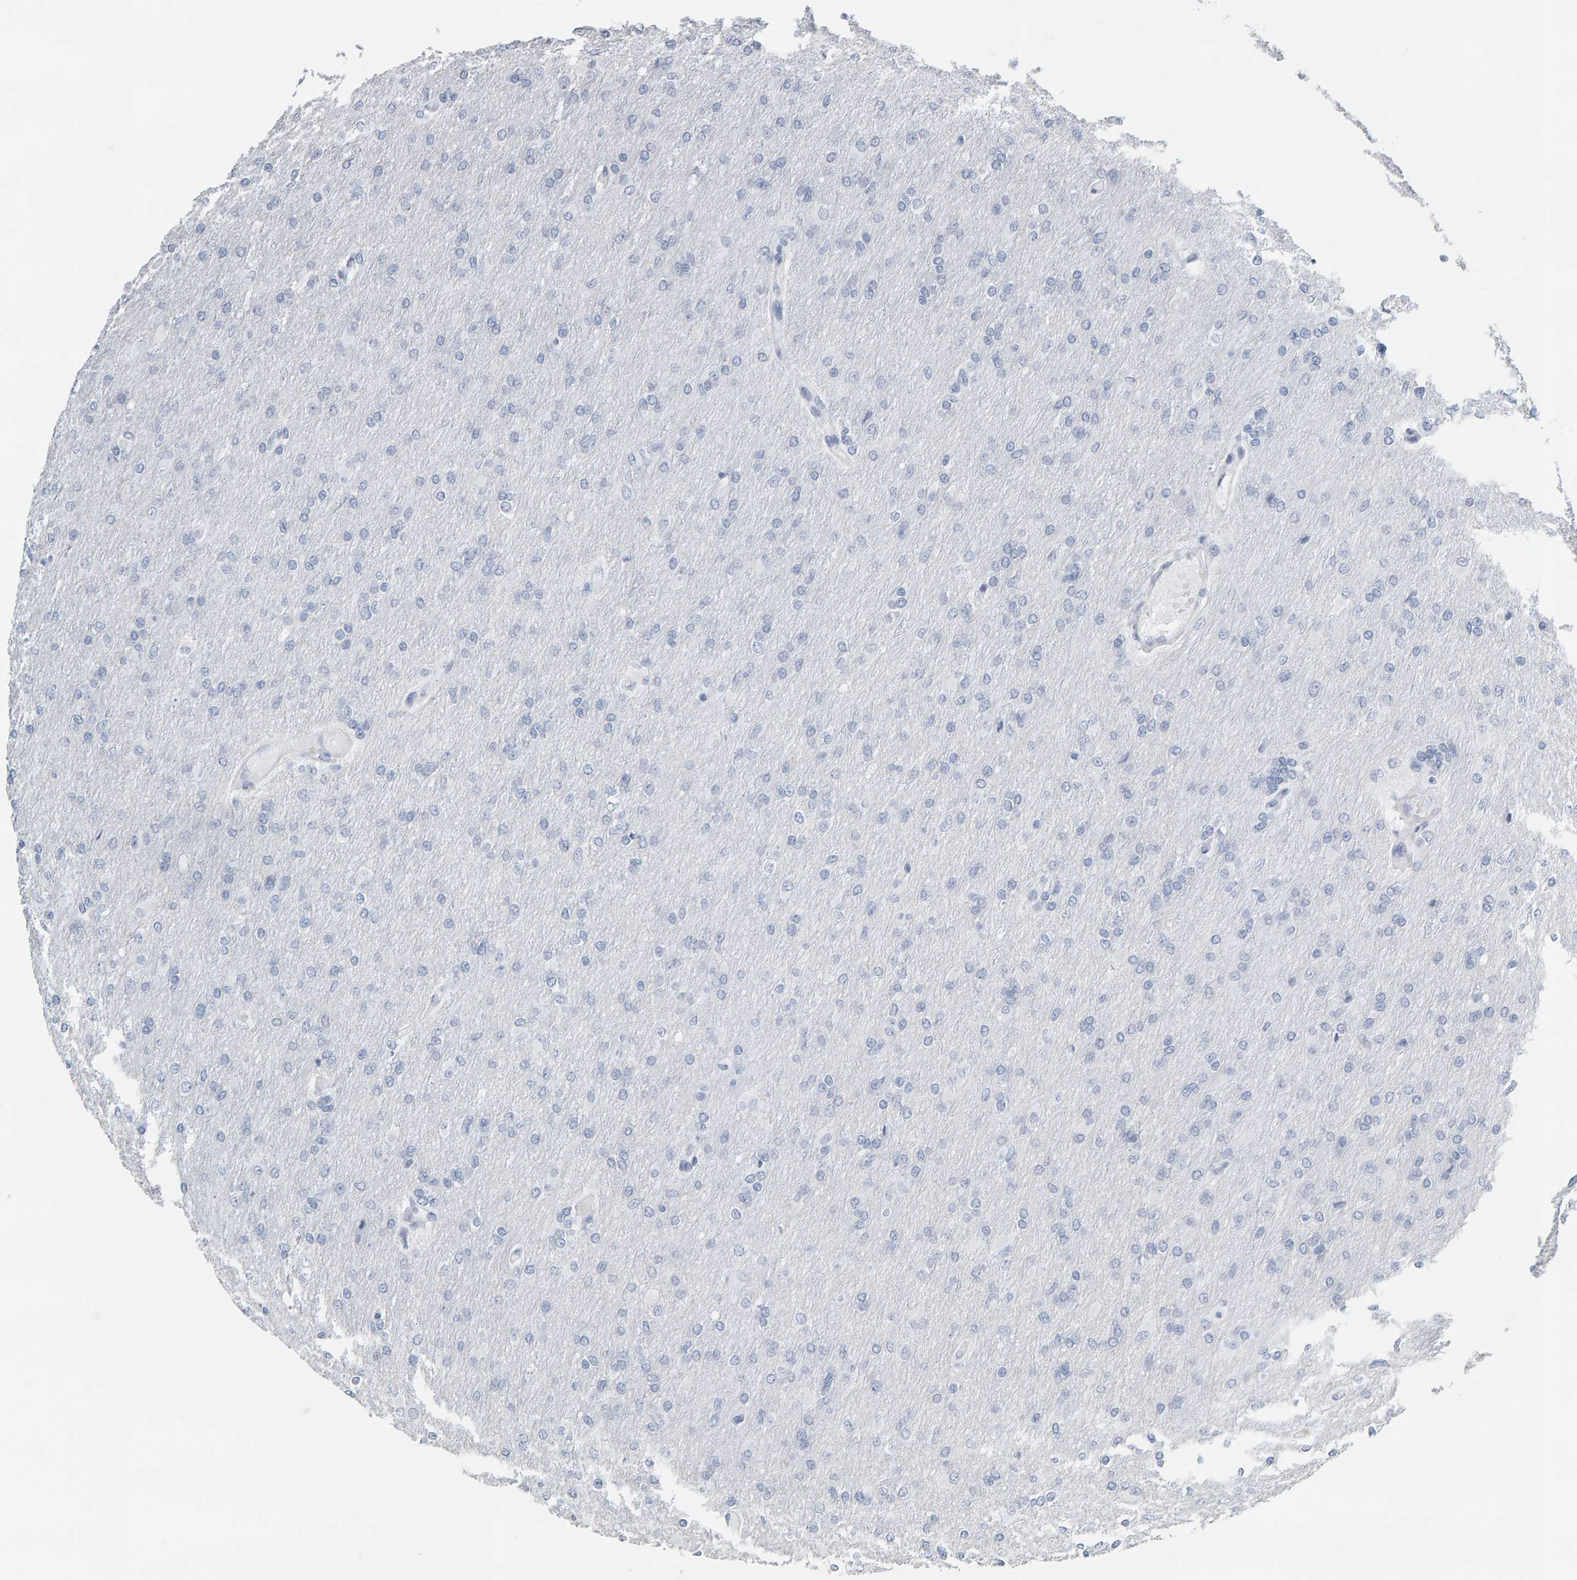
{"staining": {"intensity": "negative", "quantity": "none", "location": "none"}, "tissue": "glioma", "cell_type": "Tumor cells", "image_type": "cancer", "snomed": [{"axis": "morphology", "description": "Glioma, malignant, High grade"}, {"axis": "topography", "description": "Cerebral cortex"}], "caption": "An immunohistochemistry (IHC) photomicrograph of glioma is shown. There is no staining in tumor cells of glioma. (Brightfield microscopy of DAB immunohistochemistry (IHC) at high magnification).", "gene": "SPACA3", "patient": {"sex": "female", "age": 36}}